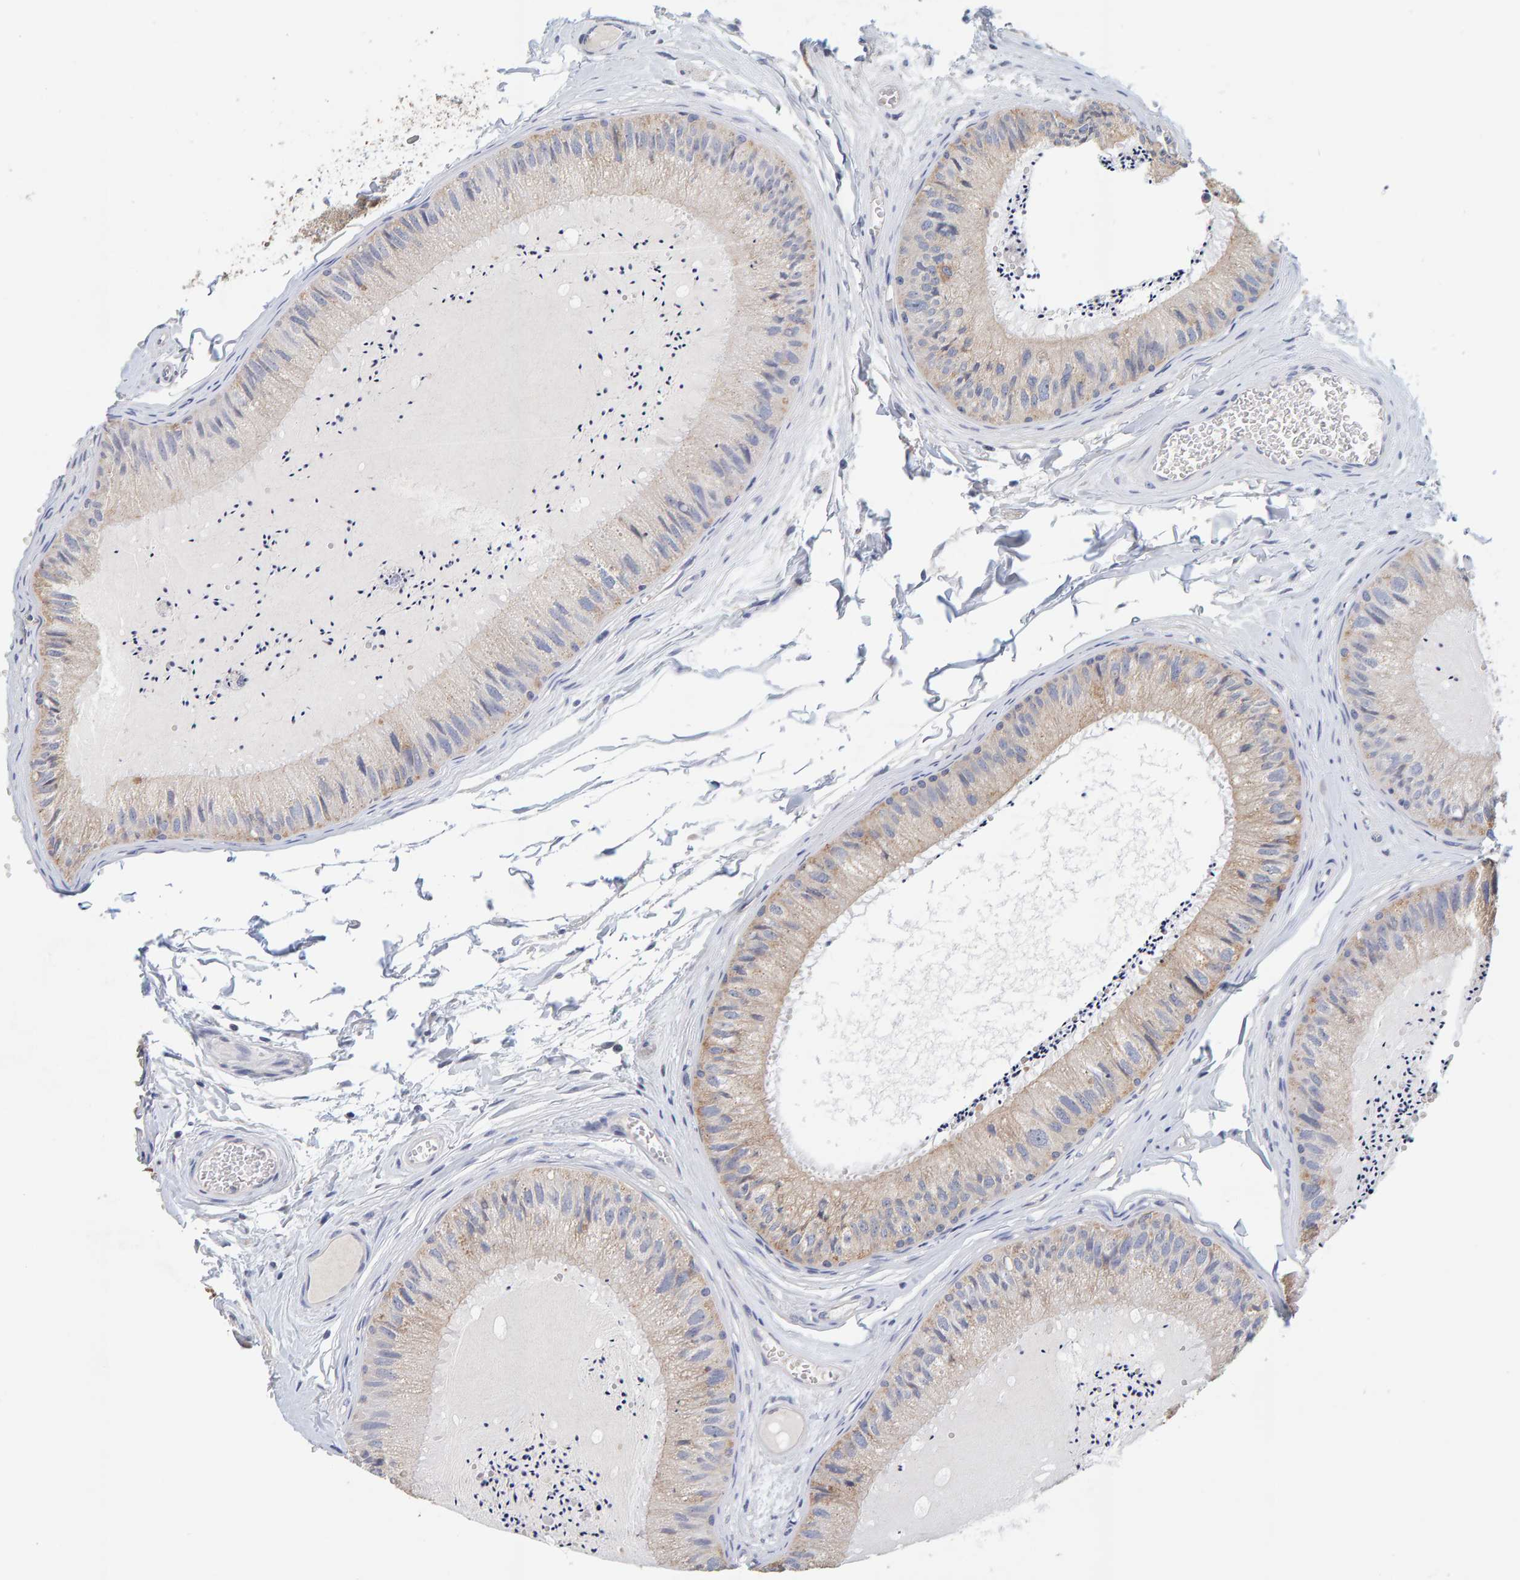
{"staining": {"intensity": "moderate", "quantity": "25%-75%", "location": "cytoplasmic/membranous"}, "tissue": "epididymis", "cell_type": "Glandular cells", "image_type": "normal", "snomed": [{"axis": "morphology", "description": "Normal tissue, NOS"}, {"axis": "topography", "description": "Epididymis"}], "caption": "Immunohistochemical staining of normal human epididymis exhibits 25%-75% levels of moderate cytoplasmic/membranous protein expression in about 25%-75% of glandular cells. (Brightfield microscopy of DAB IHC at high magnification).", "gene": "SGPL1", "patient": {"sex": "male", "age": 31}}